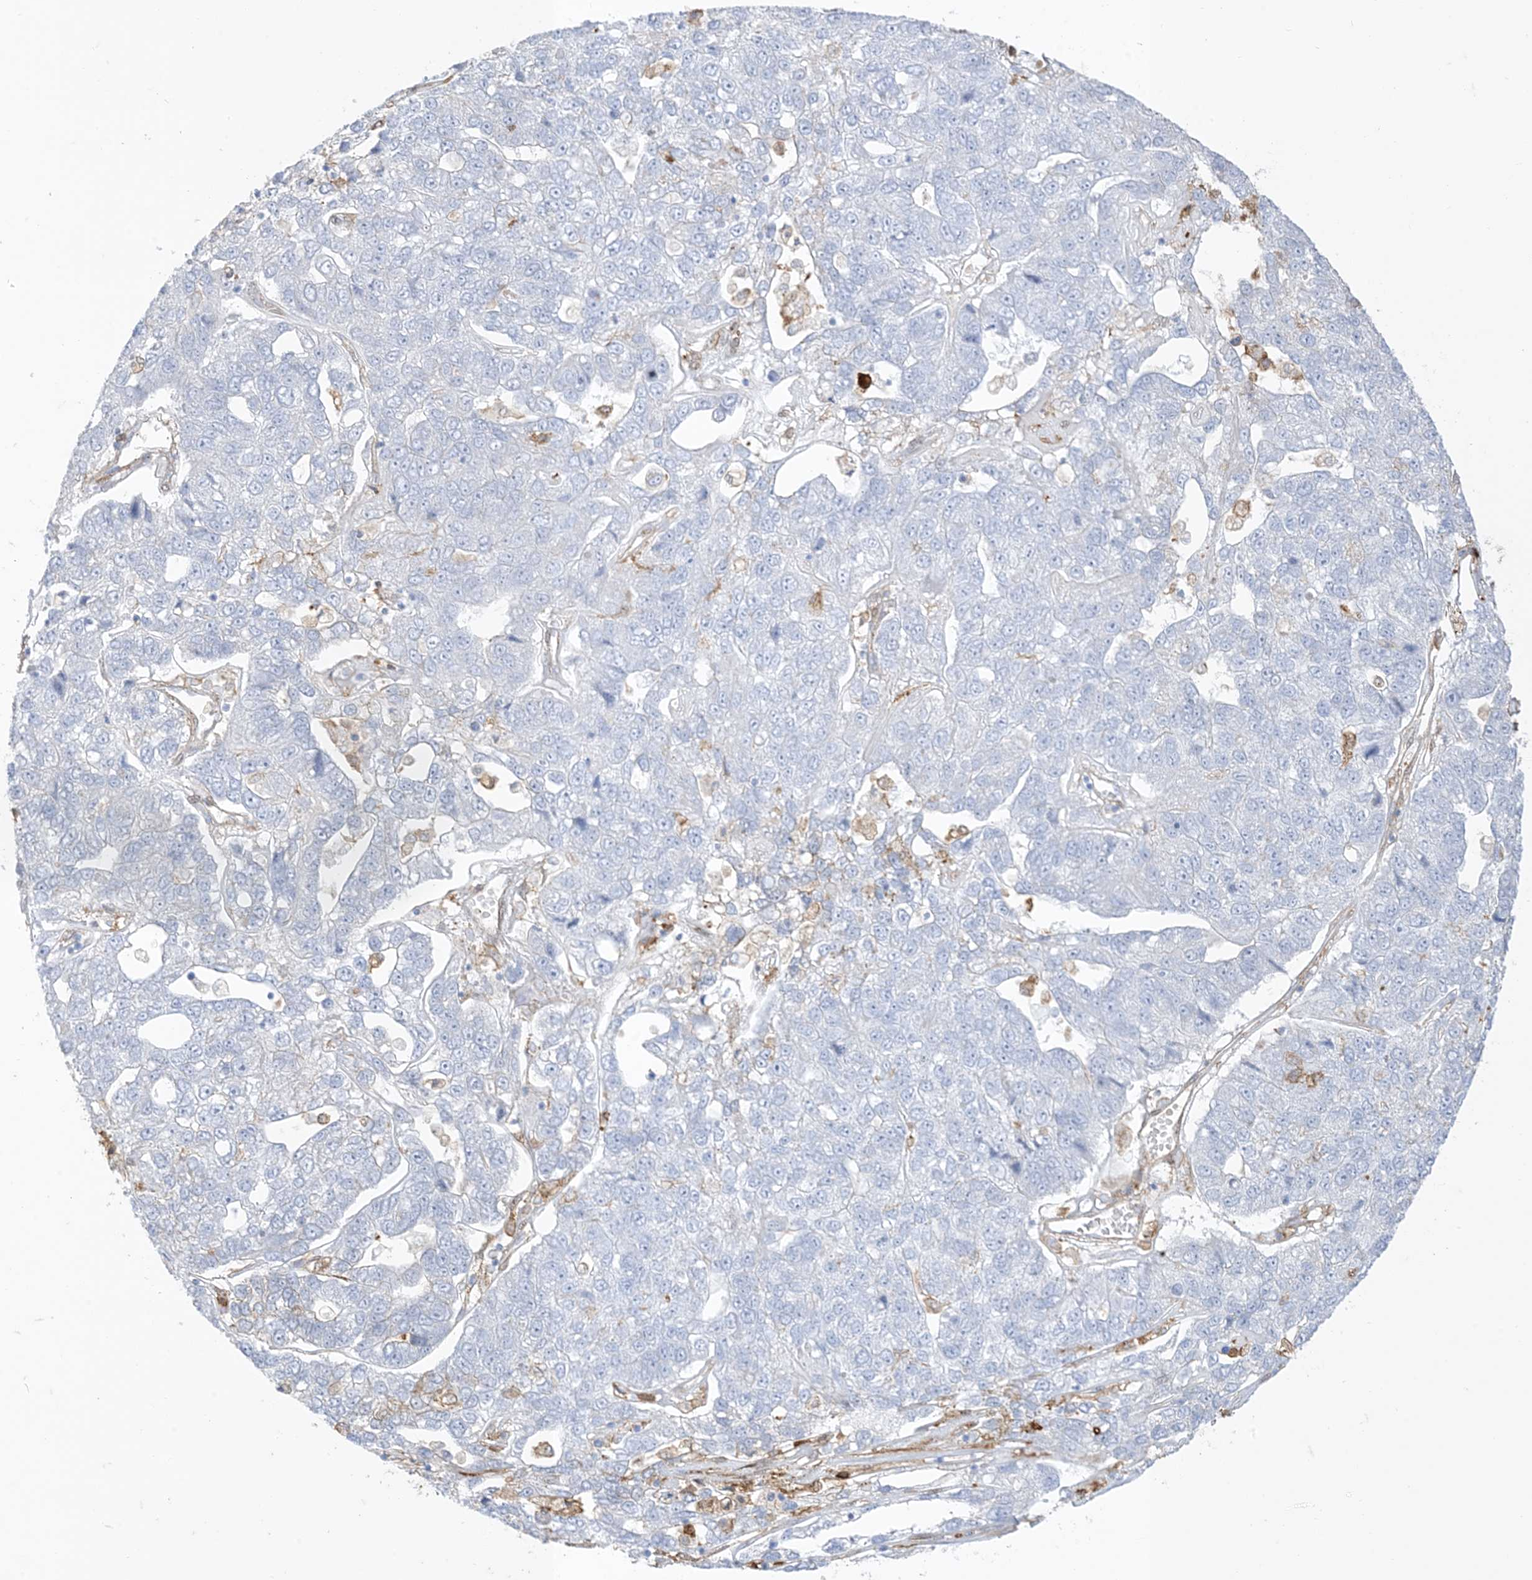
{"staining": {"intensity": "negative", "quantity": "none", "location": "none"}, "tissue": "pancreatic cancer", "cell_type": "Tumor cells", "image_type": "cancer", "snomed": [{"axis": "morphology", "description": "Adenocarcinoma, NOS"}, {"axis": "topography", "description": "Pancreas"}], "caption": "This is an immunohistochemistry (IHC) image of human pancreatic cancer. There is no expression in tumor cells.", "gene": "GSN", "patient": {"sex": "female", "age": 61}}